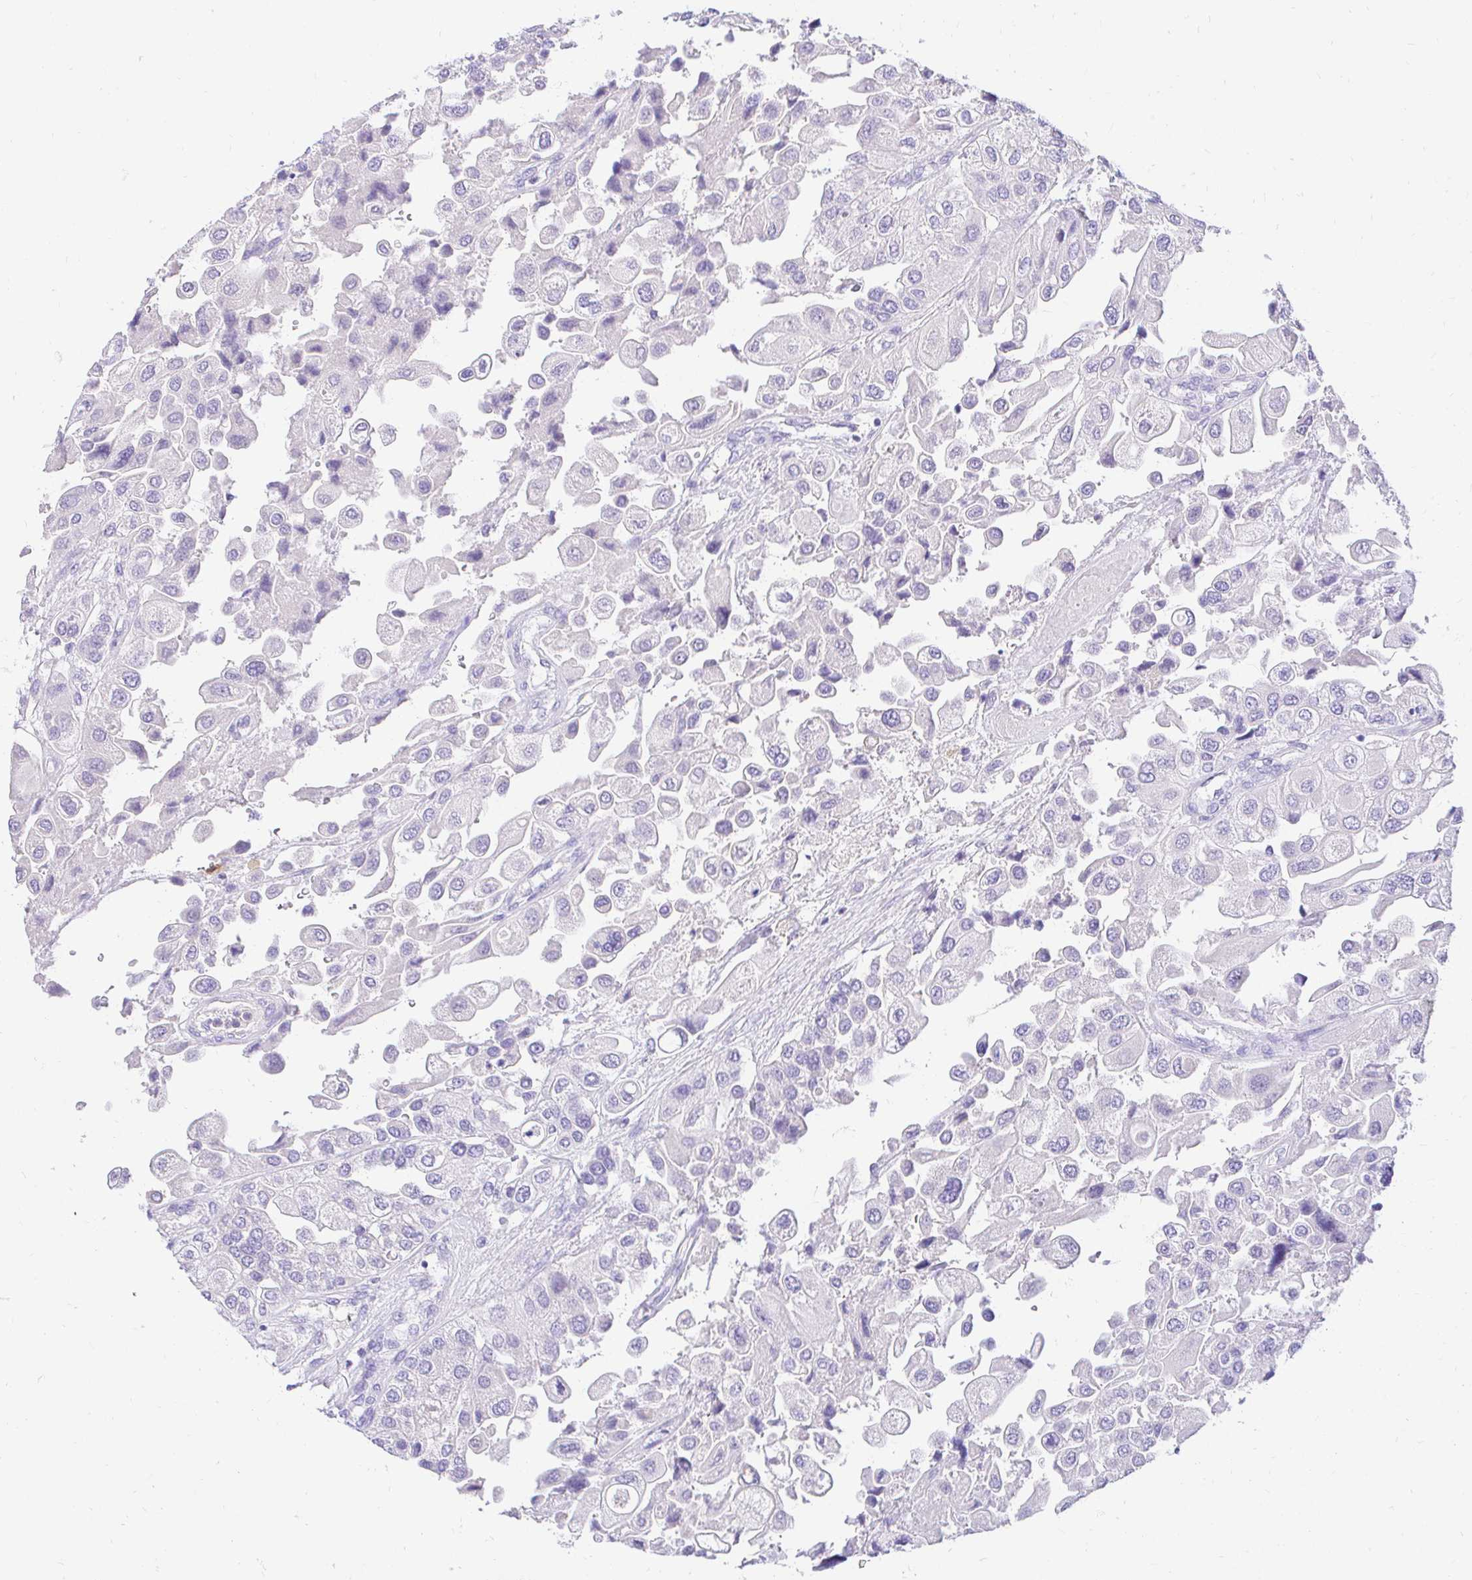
{"staining": {"intensity": "negative", "quantity": "none", "location": "none"}, "tissue": "urothelial cancer", "cell_type": "Tumor cells", "image_type": "cancer", "snomed": [{"axis": "morphology", "description": "Urothelial carcinoma, High grade"}, {"axis": "topography", "description": "Urinary bladder"}], "caption": "Immunohistochemistry (IHC) image of urothelial cancer stained for a protein (brown), which exhibits no positivity in tumor cells.", "gene": "FATE1", "patient": {"sex": "female", "age": 64}}